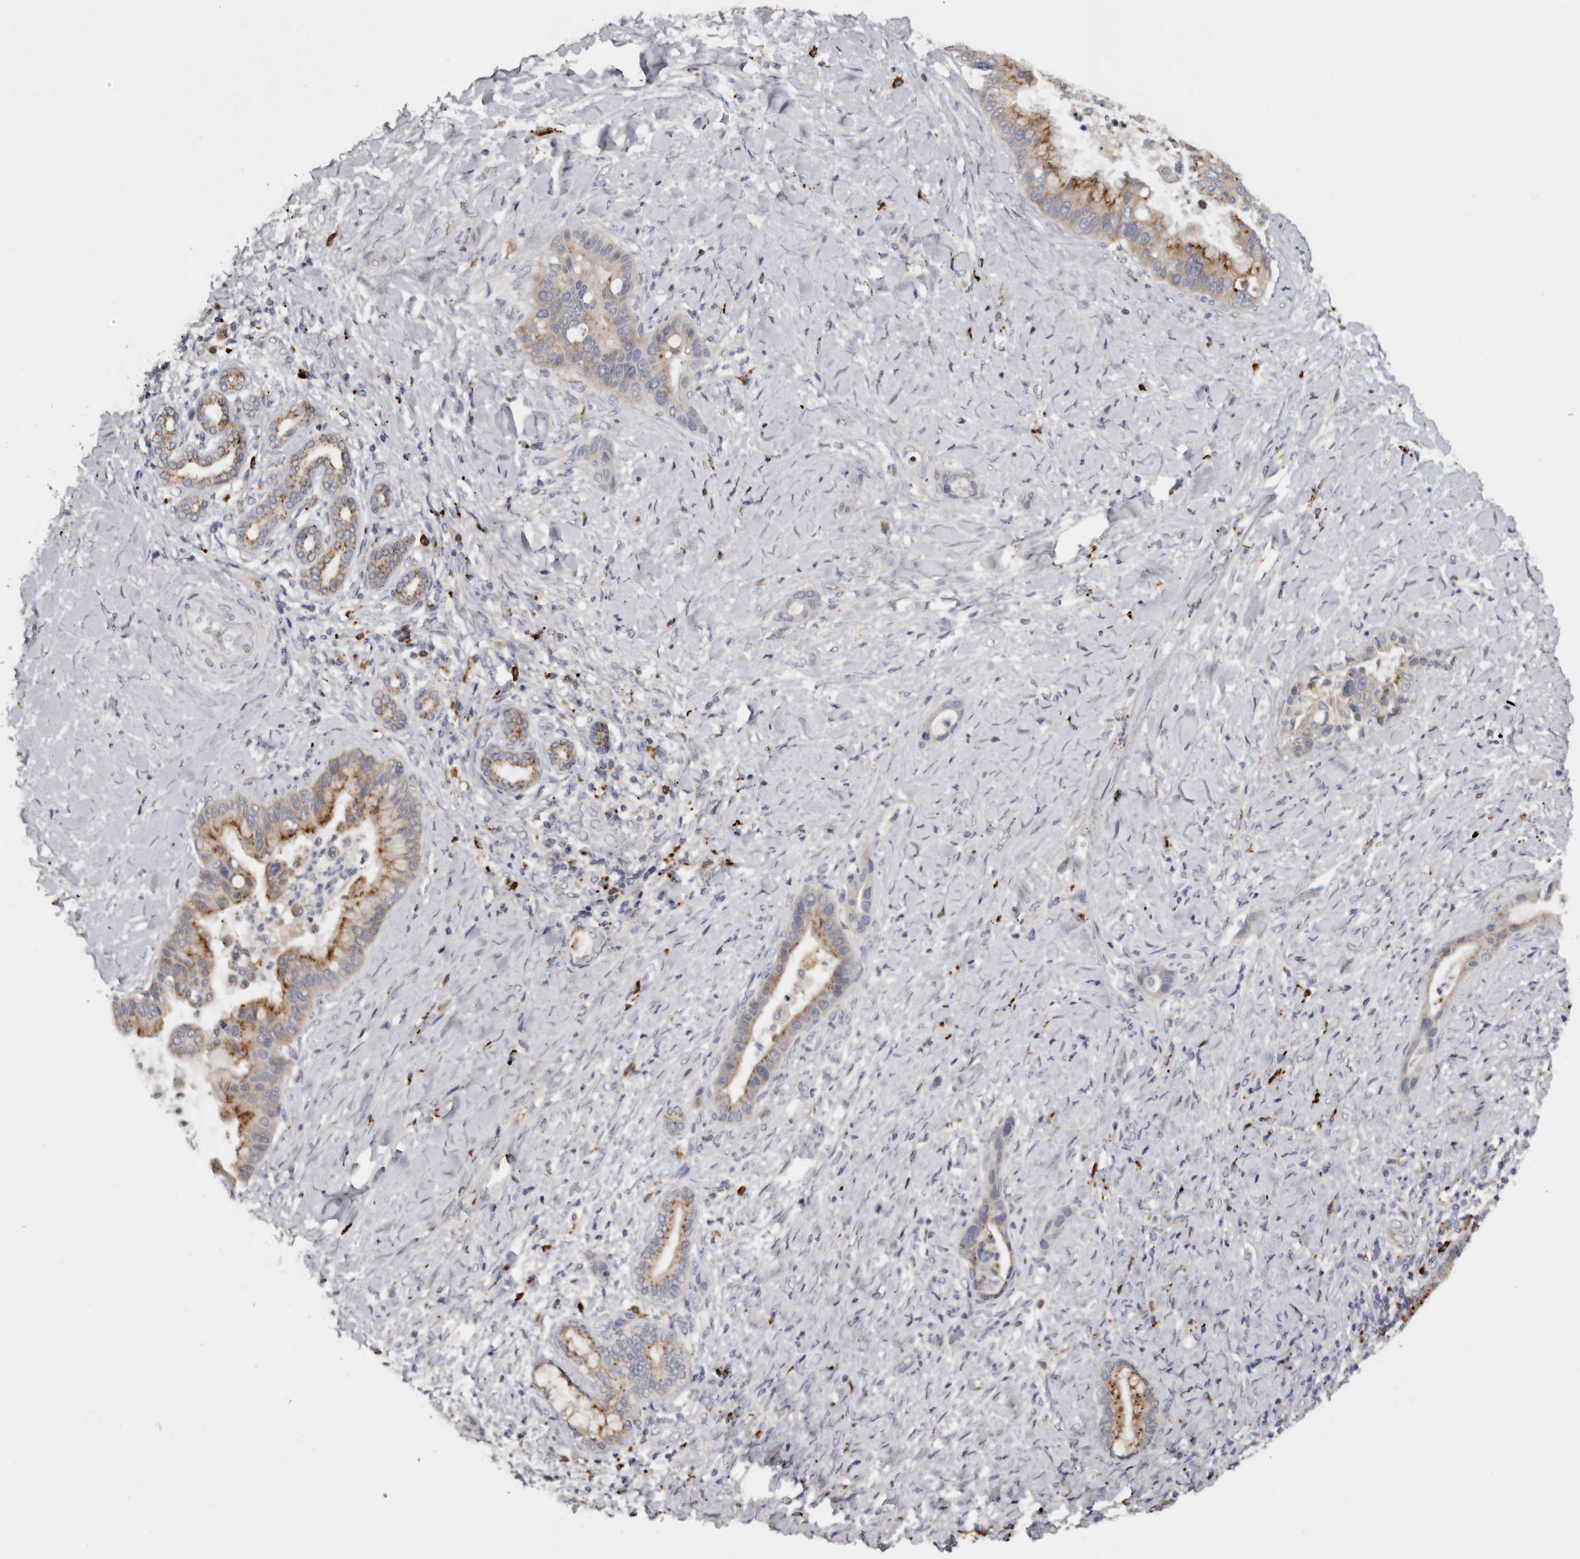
{"staining": {"intensity": "moderate", "quantity": "25%-75%", "location": "cytoplasmic/membranous"}, "tissue": "liver cancer", "cell_type": "Tumor cells", "image_type": "cancer", "snomed": [{"axis": "morphology", "description": "Cholangiocarcinoma"}, {"axis": "topography", "description": "Liver"}], "caption": "A brown stain highlights moderate cytoplasmic/membranous expression of a protein in liver cancer (cholangiocarcinoma) tumor cells. Nuclei are stained in blue.", "gene": "DAP", "patient": {"sex": "female", "age": 54}}